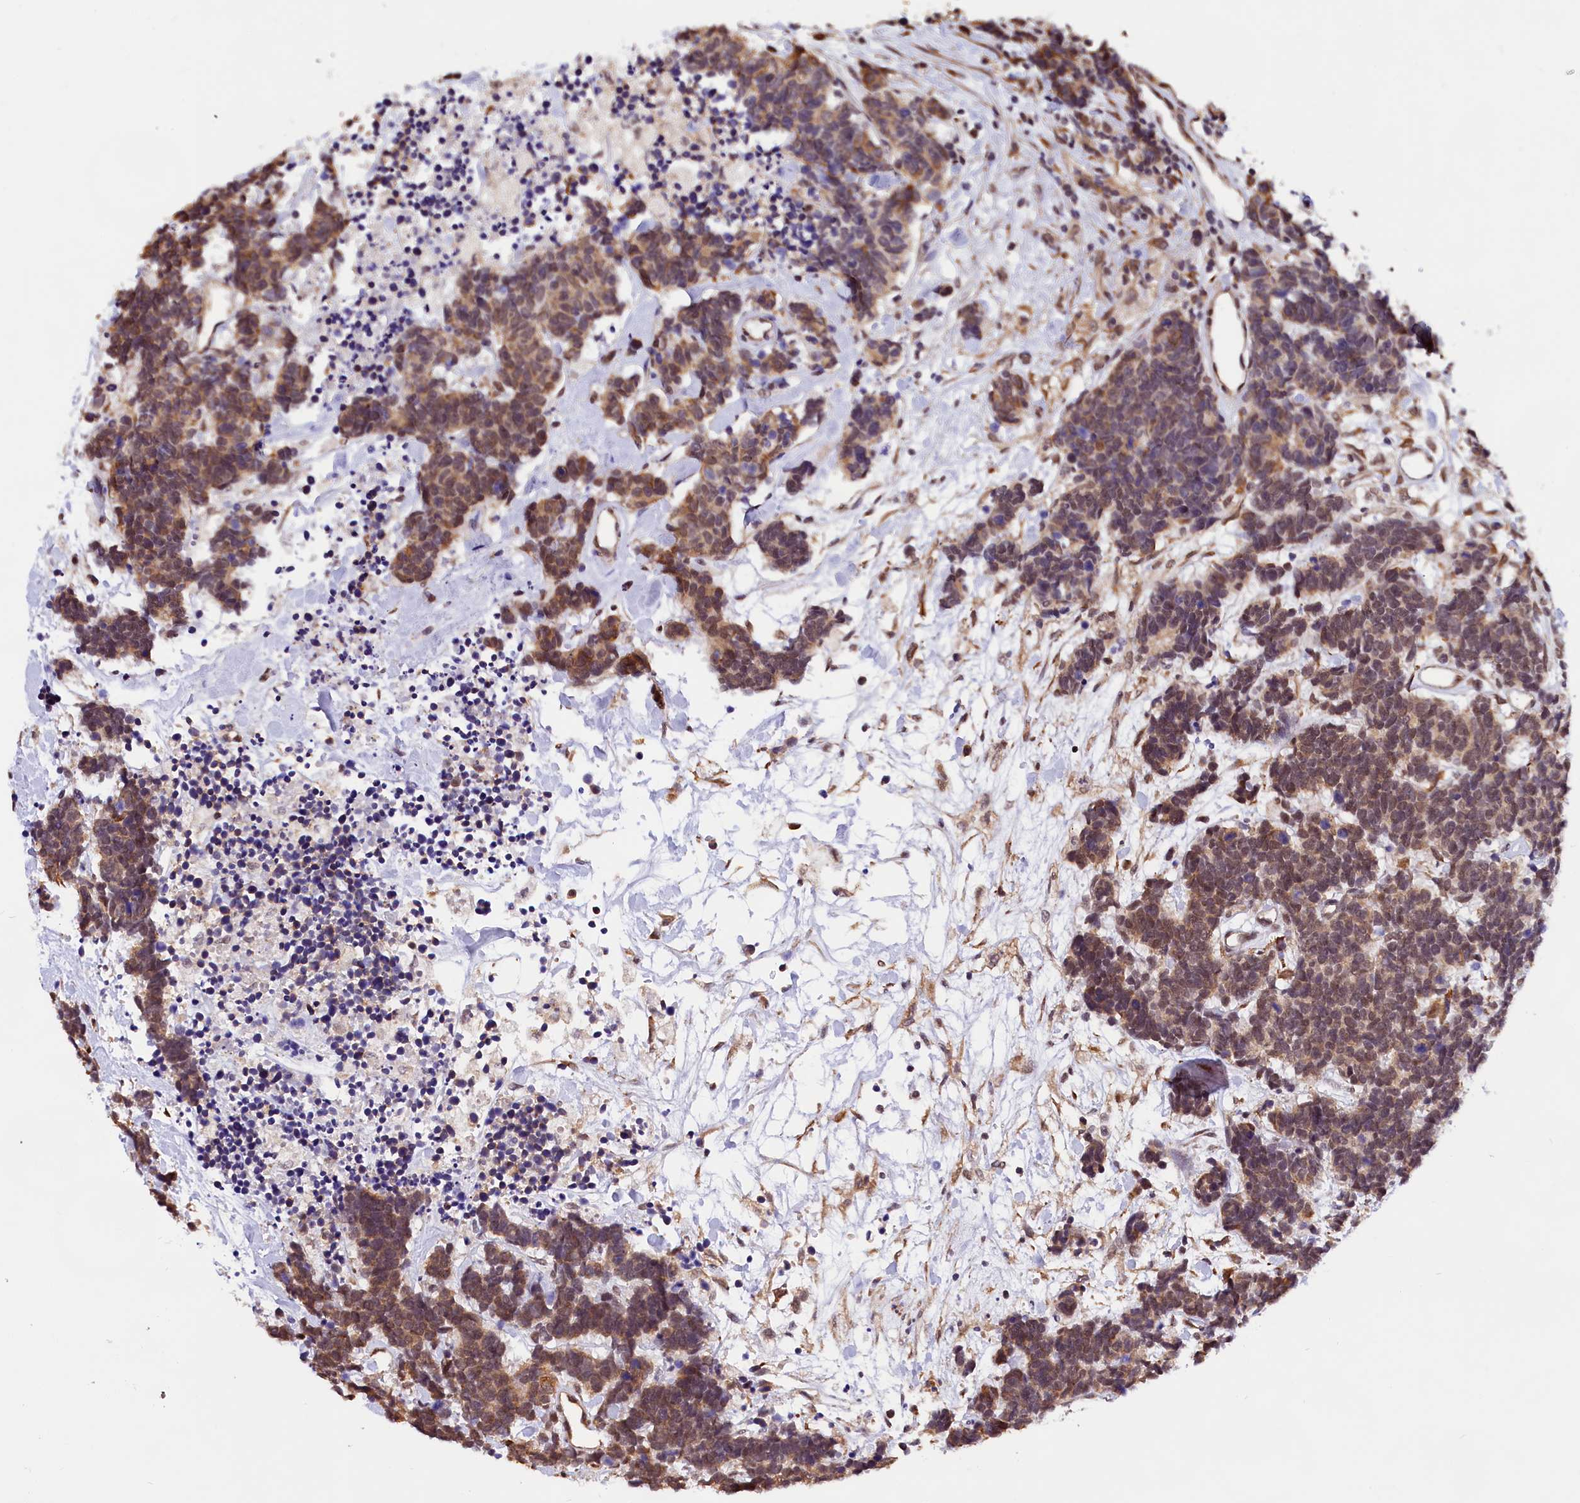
{"staining": {"intensity": "moderate", "quantity": ">75%", "location": "cytoplasmic/membranous,nuclear"}, "tissue": "carcinoid", "cell_type": "Tumor cells", "image_type": "cancer", "snomed": [{"axis": "morphology", "description": "Carcinoma, NOS"}, {"axis": "morphology", "description": "Carcinoid, malignant, NOS"}, {"axis": "topography", "description": "Urinary bladder"}], "caption": "A medium amount of moderate cytoplasmic/membranous and nuclear staining is appreciated in about >75% of tumor cells in carcinoid (malignant) tissue.", "gene": "ZC3H4", "patient": {"sex": "male", "age": 57}}